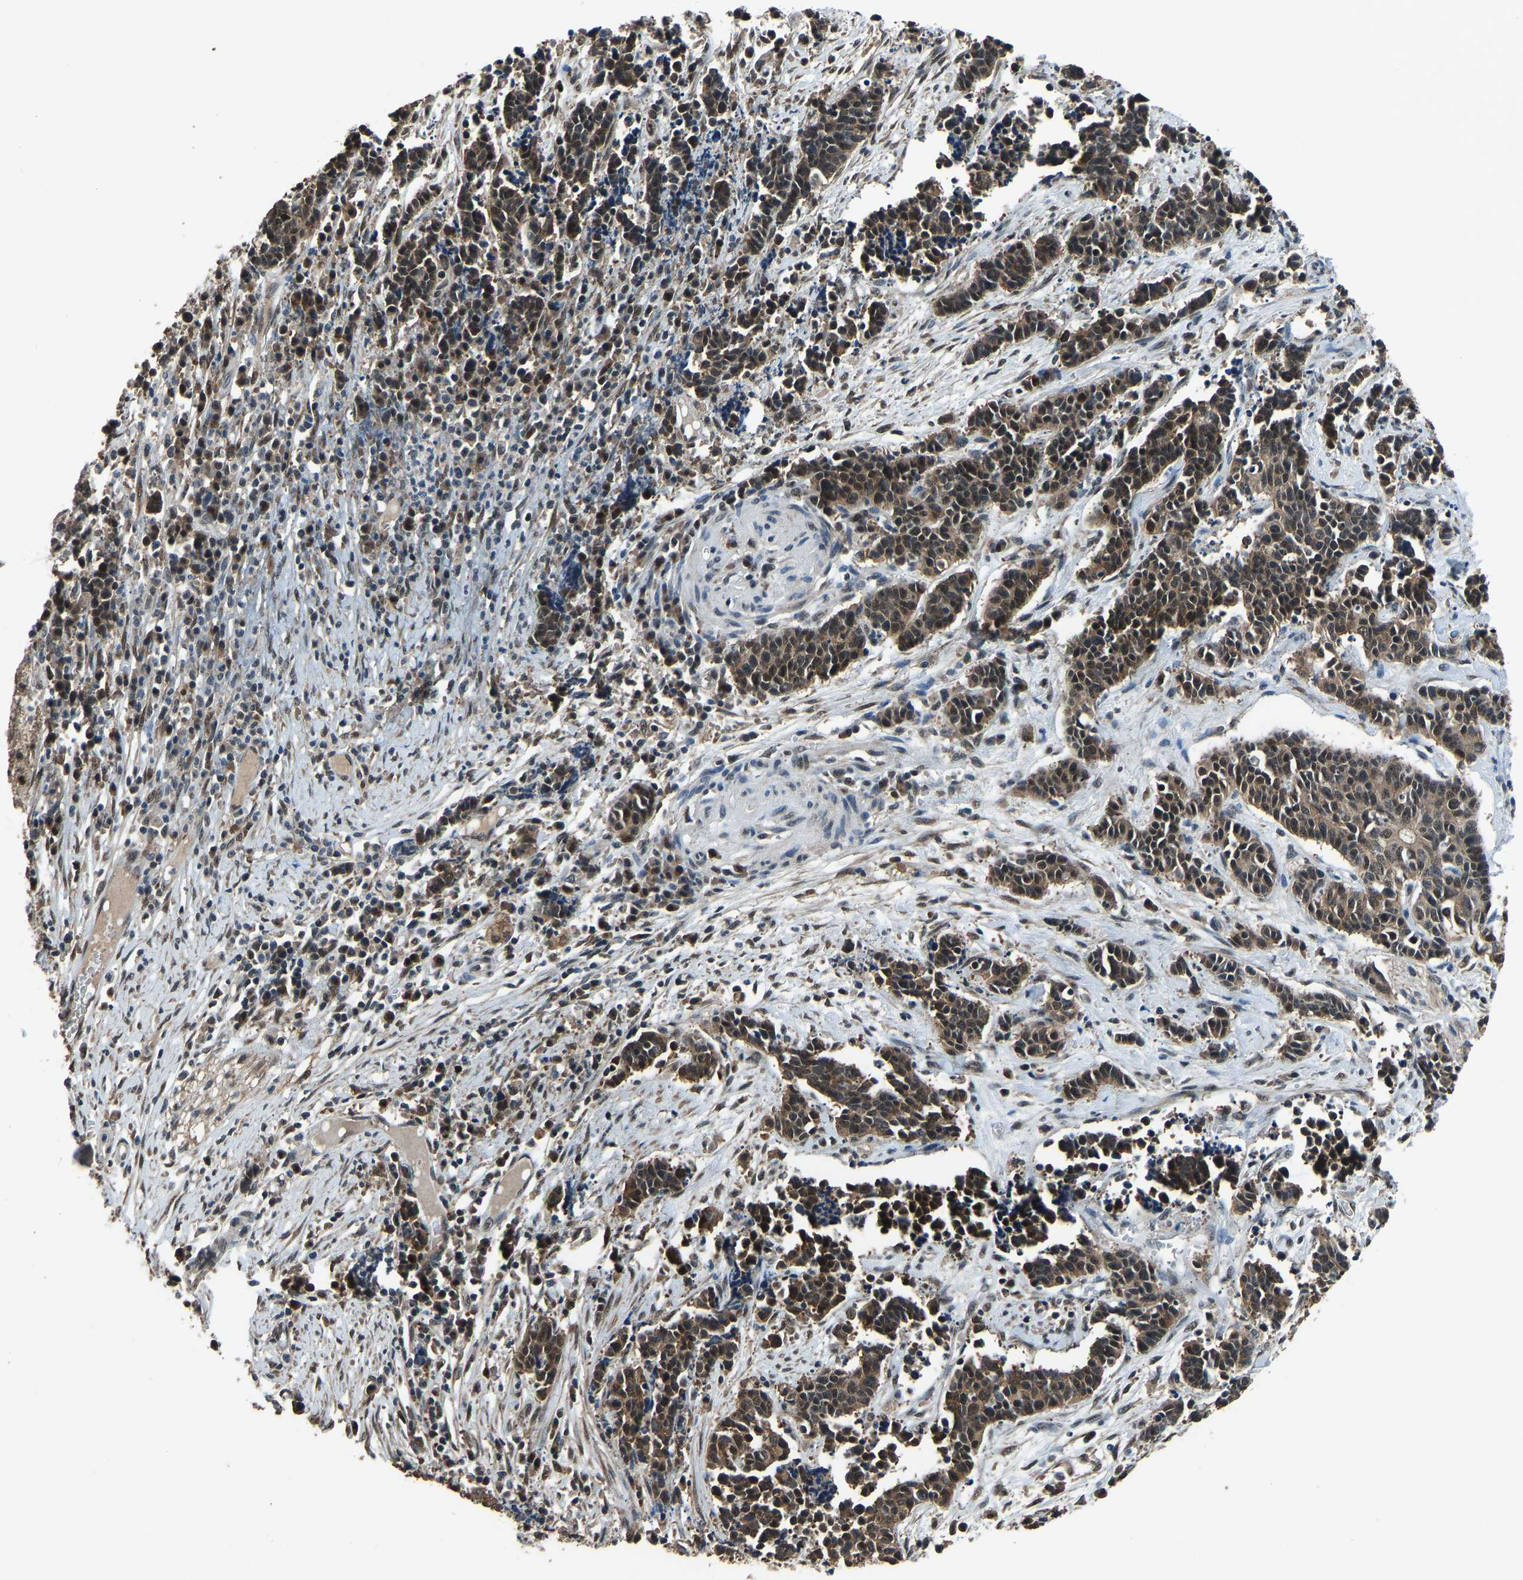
{"staining": {"intensity": "moderate", "quantity": ">75%", "location": "cytoplasmic/membranous,nuclear"}, "tissue": "cervical cancer", "cell_type": "Tumor cells", "image_type": "cancer", "snomed": [{"axis": "morphology", "description": "Squamous cell carcinoma, NOS"}, {"axis": "topography", "description": "Cervix"}], "caption": "An IHC image of tumor tissue is shown. Protein staining in brown shows moderate cytoplasmic/membranous and nuclear positivity in cervical squamous cell carcinoma within tumor cells.", "gene": "TOX4", "patient": {"sex": "female", "age": 35}}